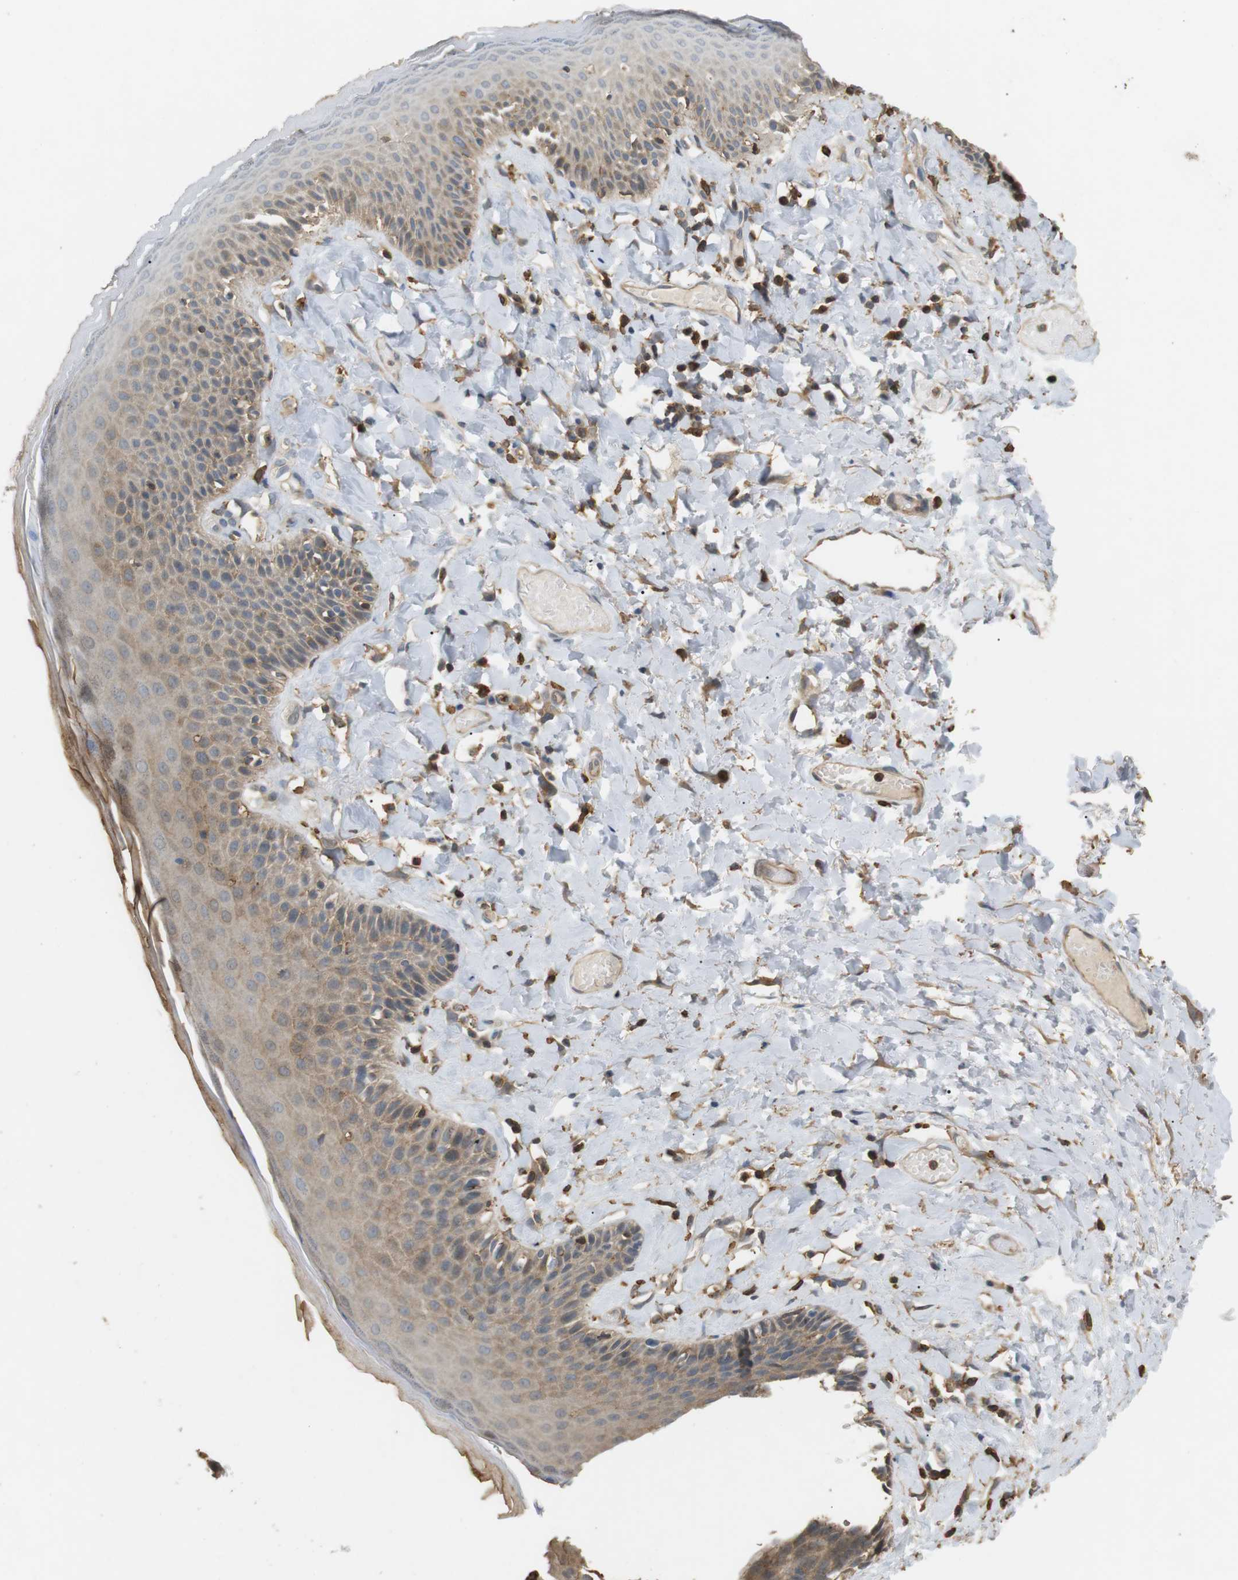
{"staining": {"intensity": "moderate", "quantity": ">75%", "location": "cytoplasmic/membranous"}, "tissue": "skin", "cell_type": "Epidermal cells", "image_type": "normal", "snomed": [{"axis": "morphology", "description": "Normal tissue, NOS"}, {"axis": "topography", "description": "Anal"}], "caption": "Immunohistochemical staining of unremarkable skin displays medium levels of moderate cytoplasmic/membranous expression in about >75% of epidermal cells. The staining is performed using DAB brown chromogen to label protein expression. The nuclei are counter-stained blue using hematoxylin.", "gene": "P2RY1", "patient": {"sex": "male", "age": 69}}